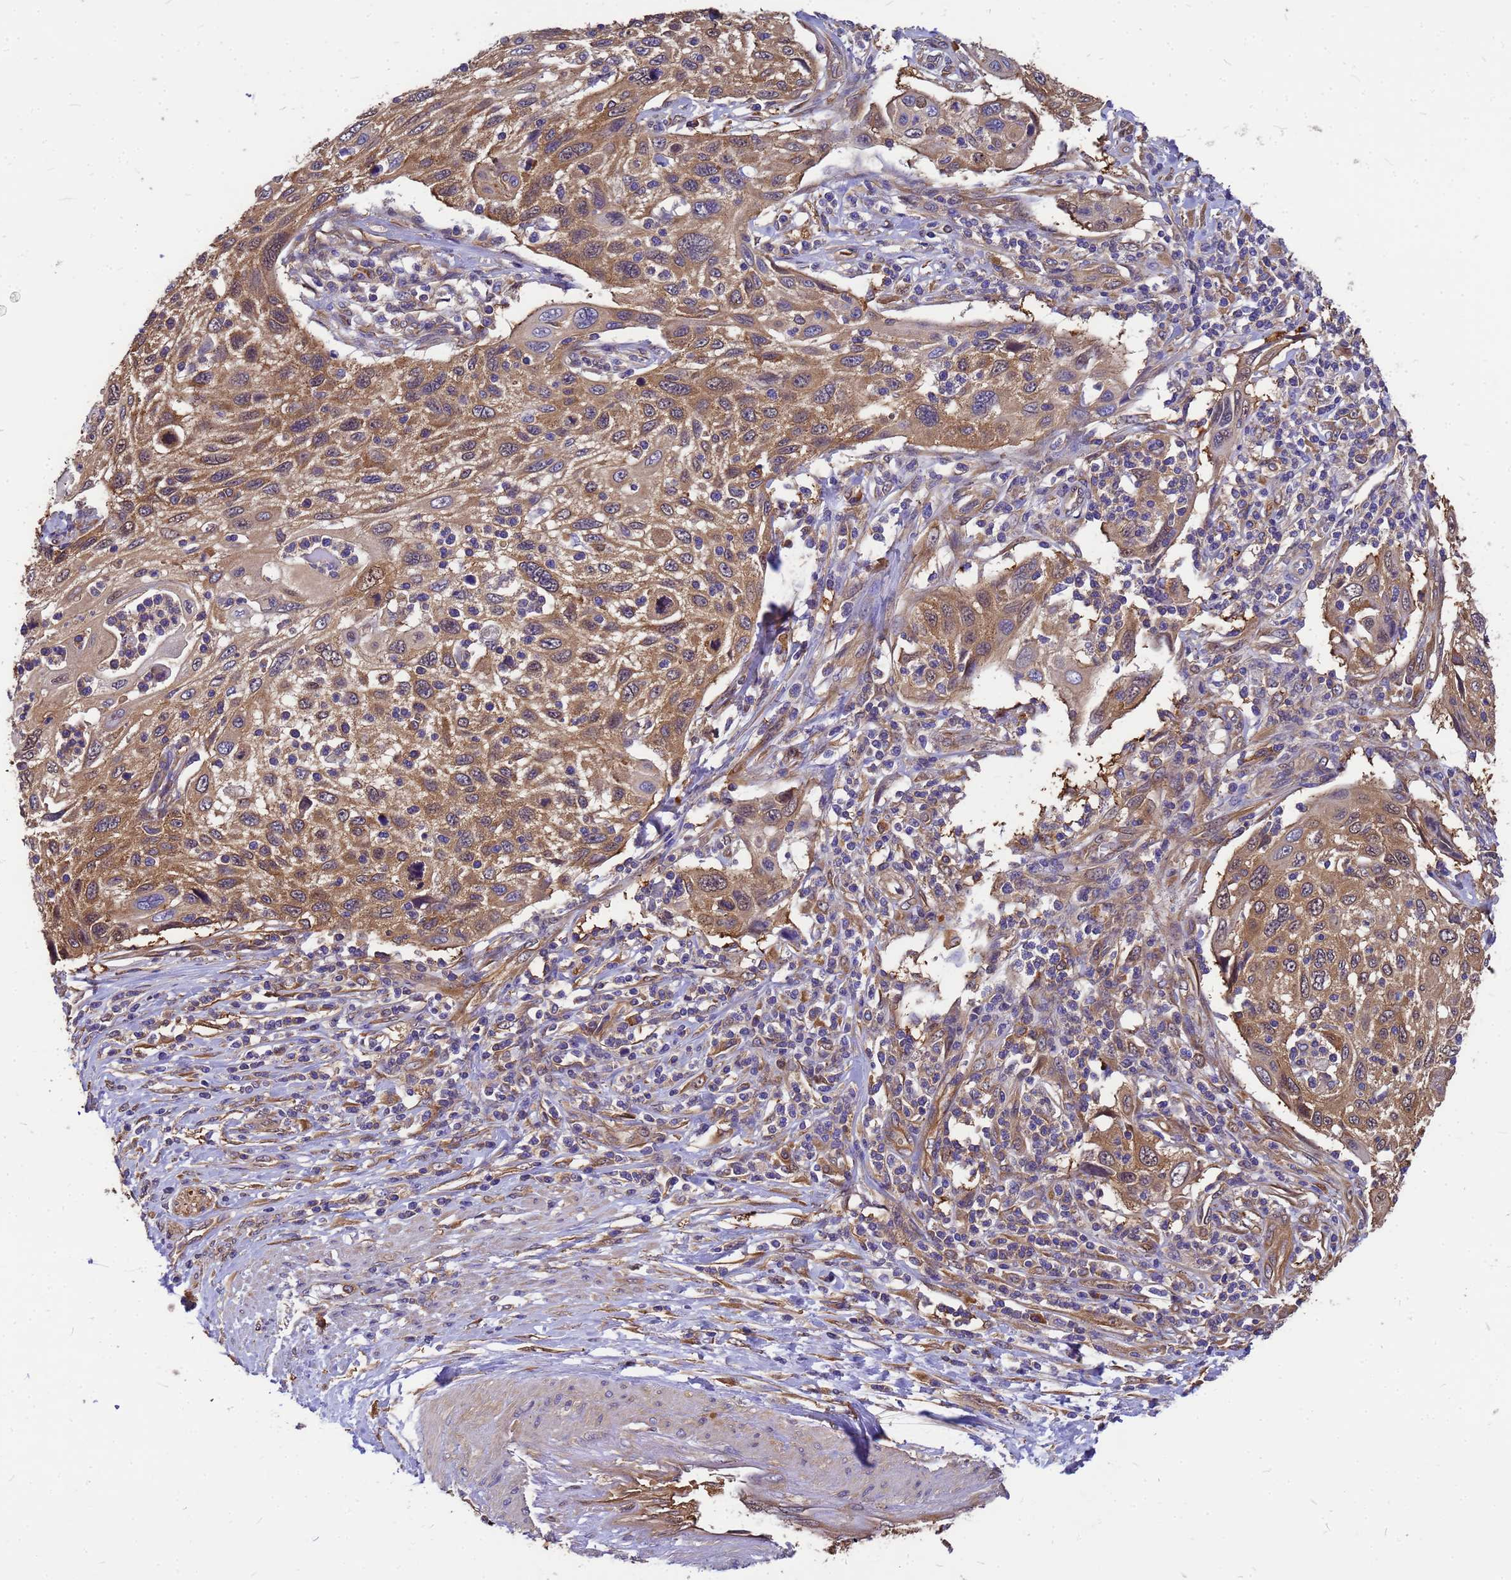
{"staining": {"intensity": "moderate", "quantity": ">75%", "location": "cytoplasmic/membranous"}, "tissue": "cervical cancer", "cell_type": "Tumor cells", "image_type": "cancer", "snomed": [{"axis": "morphology", "description": "Squamous cell carcinoma, NOS"}, {"axis": "topography", "description": "Cervix"}], "caption": "The micrograph demonstrates a brown stain indicating the presence of a protein in the cytoplasmic/membranous of tumor cells in squamous cell carcinoma (cervical).", "gene": "GID4", "patient": {"sex": "female", "age": 70}}